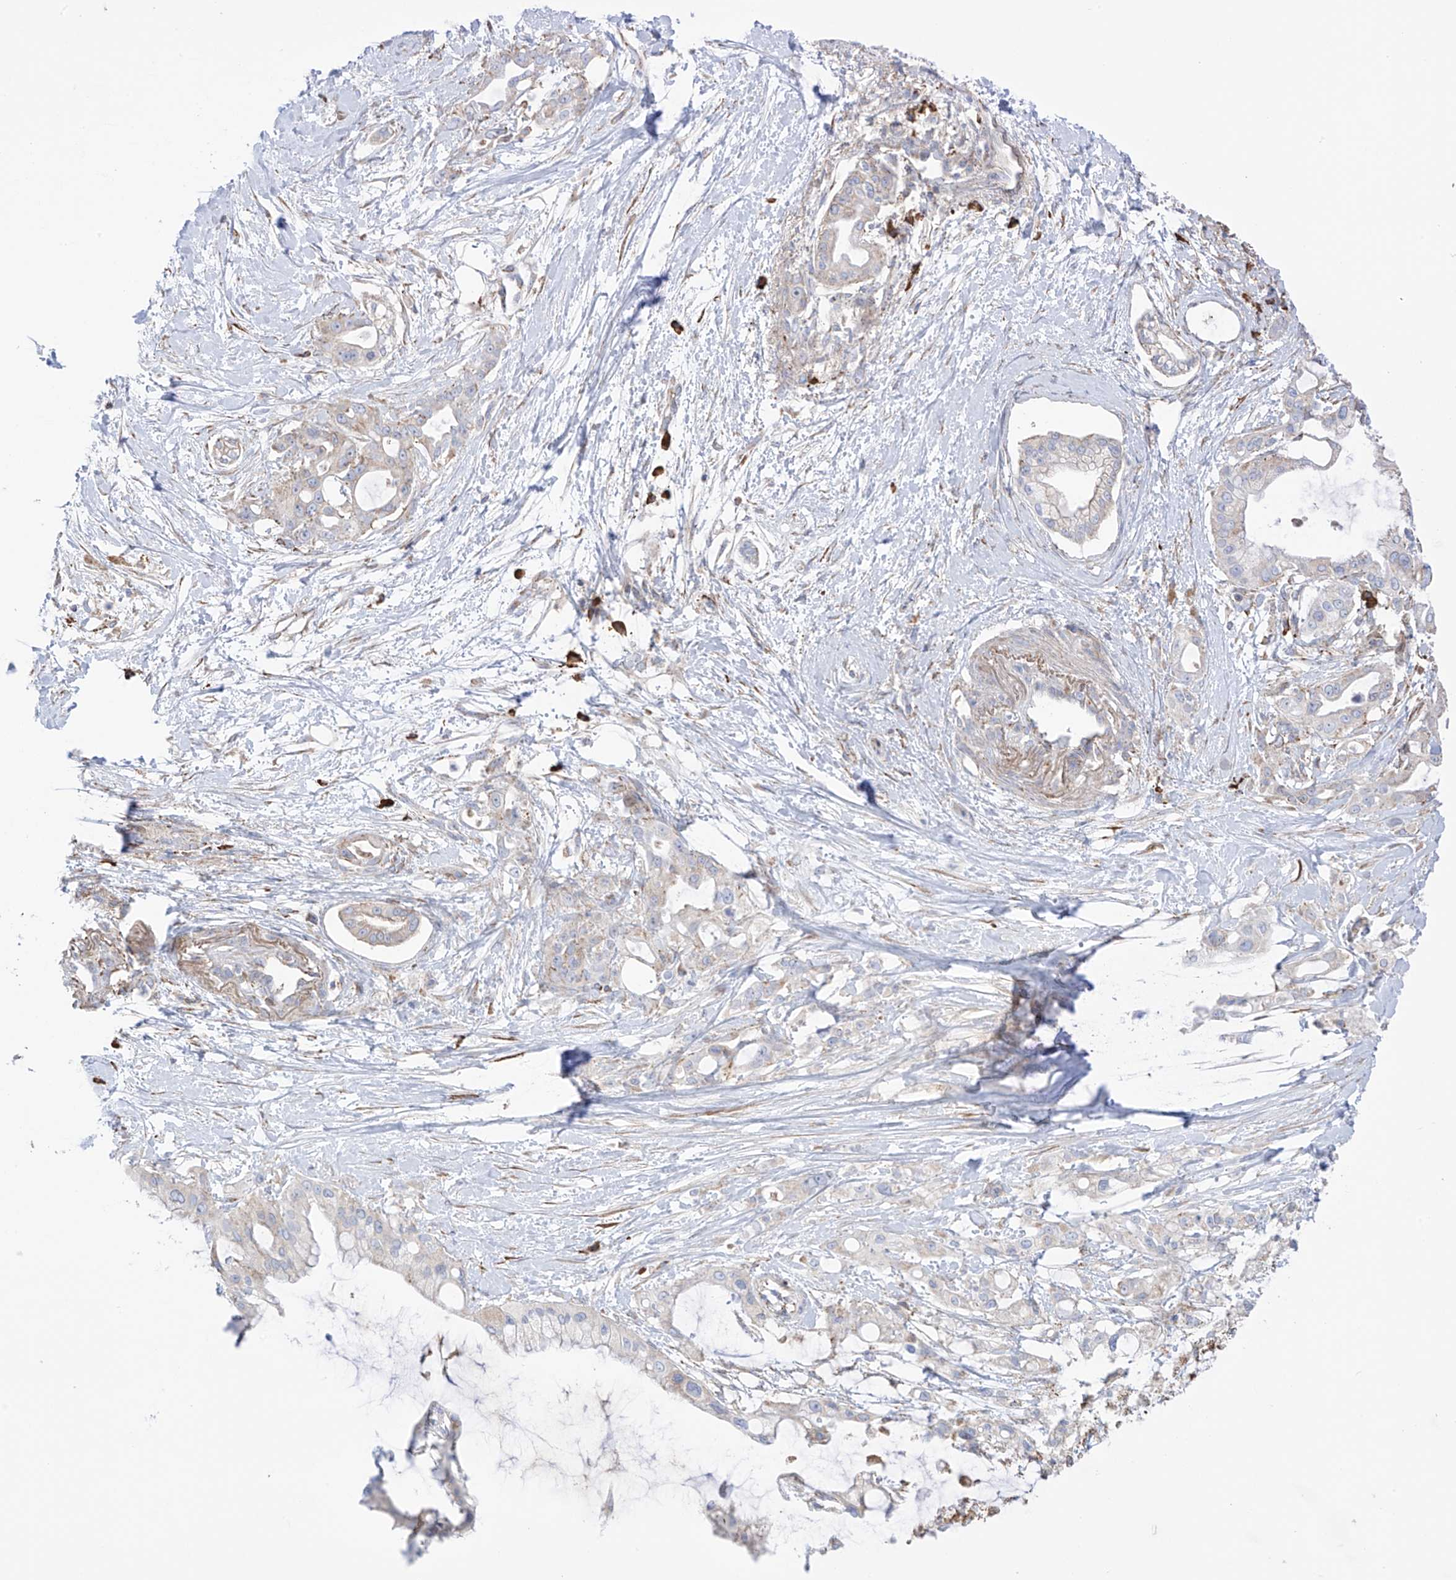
{"staining": {"intensity": "weak", "quantity": "<25%", "location": "cytoplasmic/membranous"}, "tissue": "pancreatic cancer", "cell_type": "Tumor cells", "image_type": "cancer", "snomed": [{"axis": "morphology", "description": "Adenocarcinoma, NOS"}, {"axis": "topography", "description": "Pancreas"}], "caption": "DAB immunohistochemical staining of human pancreatic adenocarcinoma displays no significant positivity in tumor cells. Brightfield microscopy of immunohistochemistry stained with DAB (brown) and hematoxylin (blue), captured at high magnification.", "gene": "XKR3", "patient": {"sex": "male", "age": 68}}